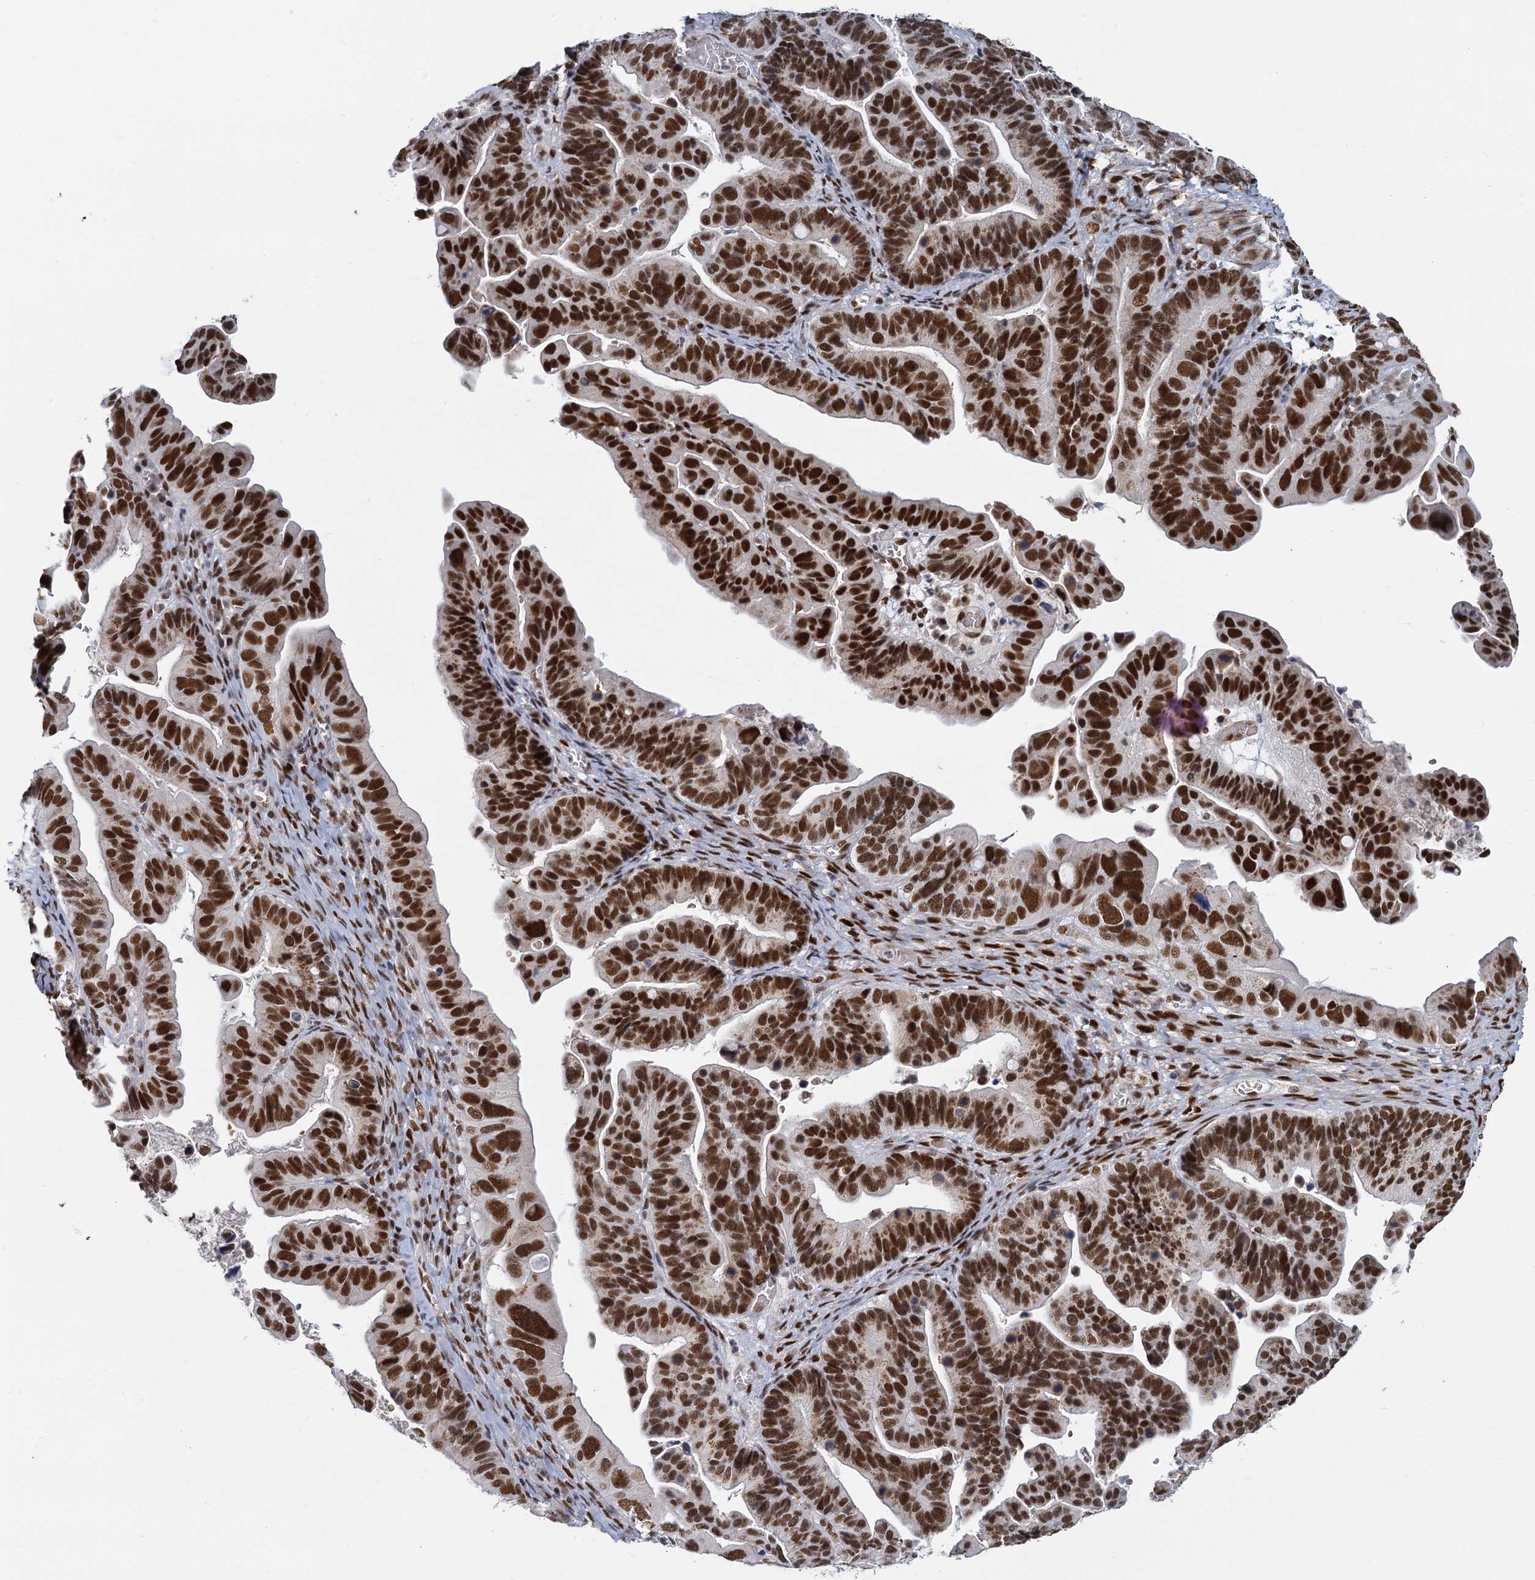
{"staining": {"intensity": "strong", "quantity": ">75%", "location": "nuclear"}, "tissue": "ovarian cancer", "cell_type": "Tumor cells", "image_type": "cancer", "snomed": [{"axis": "morphology", "description": "Cystadenocarcinoma, serous, NOS"}, {"axis": "topography", "description": "Ovary"}], "caption": "Ovarian cancer (serous cystadenocarcinoma) stained for a protein (brown) exhibits strong nuclear positive expression in about >75% of tumor cells.", "gene": "RPRD1A", "patient": {"sex": "female", "age": 56}}